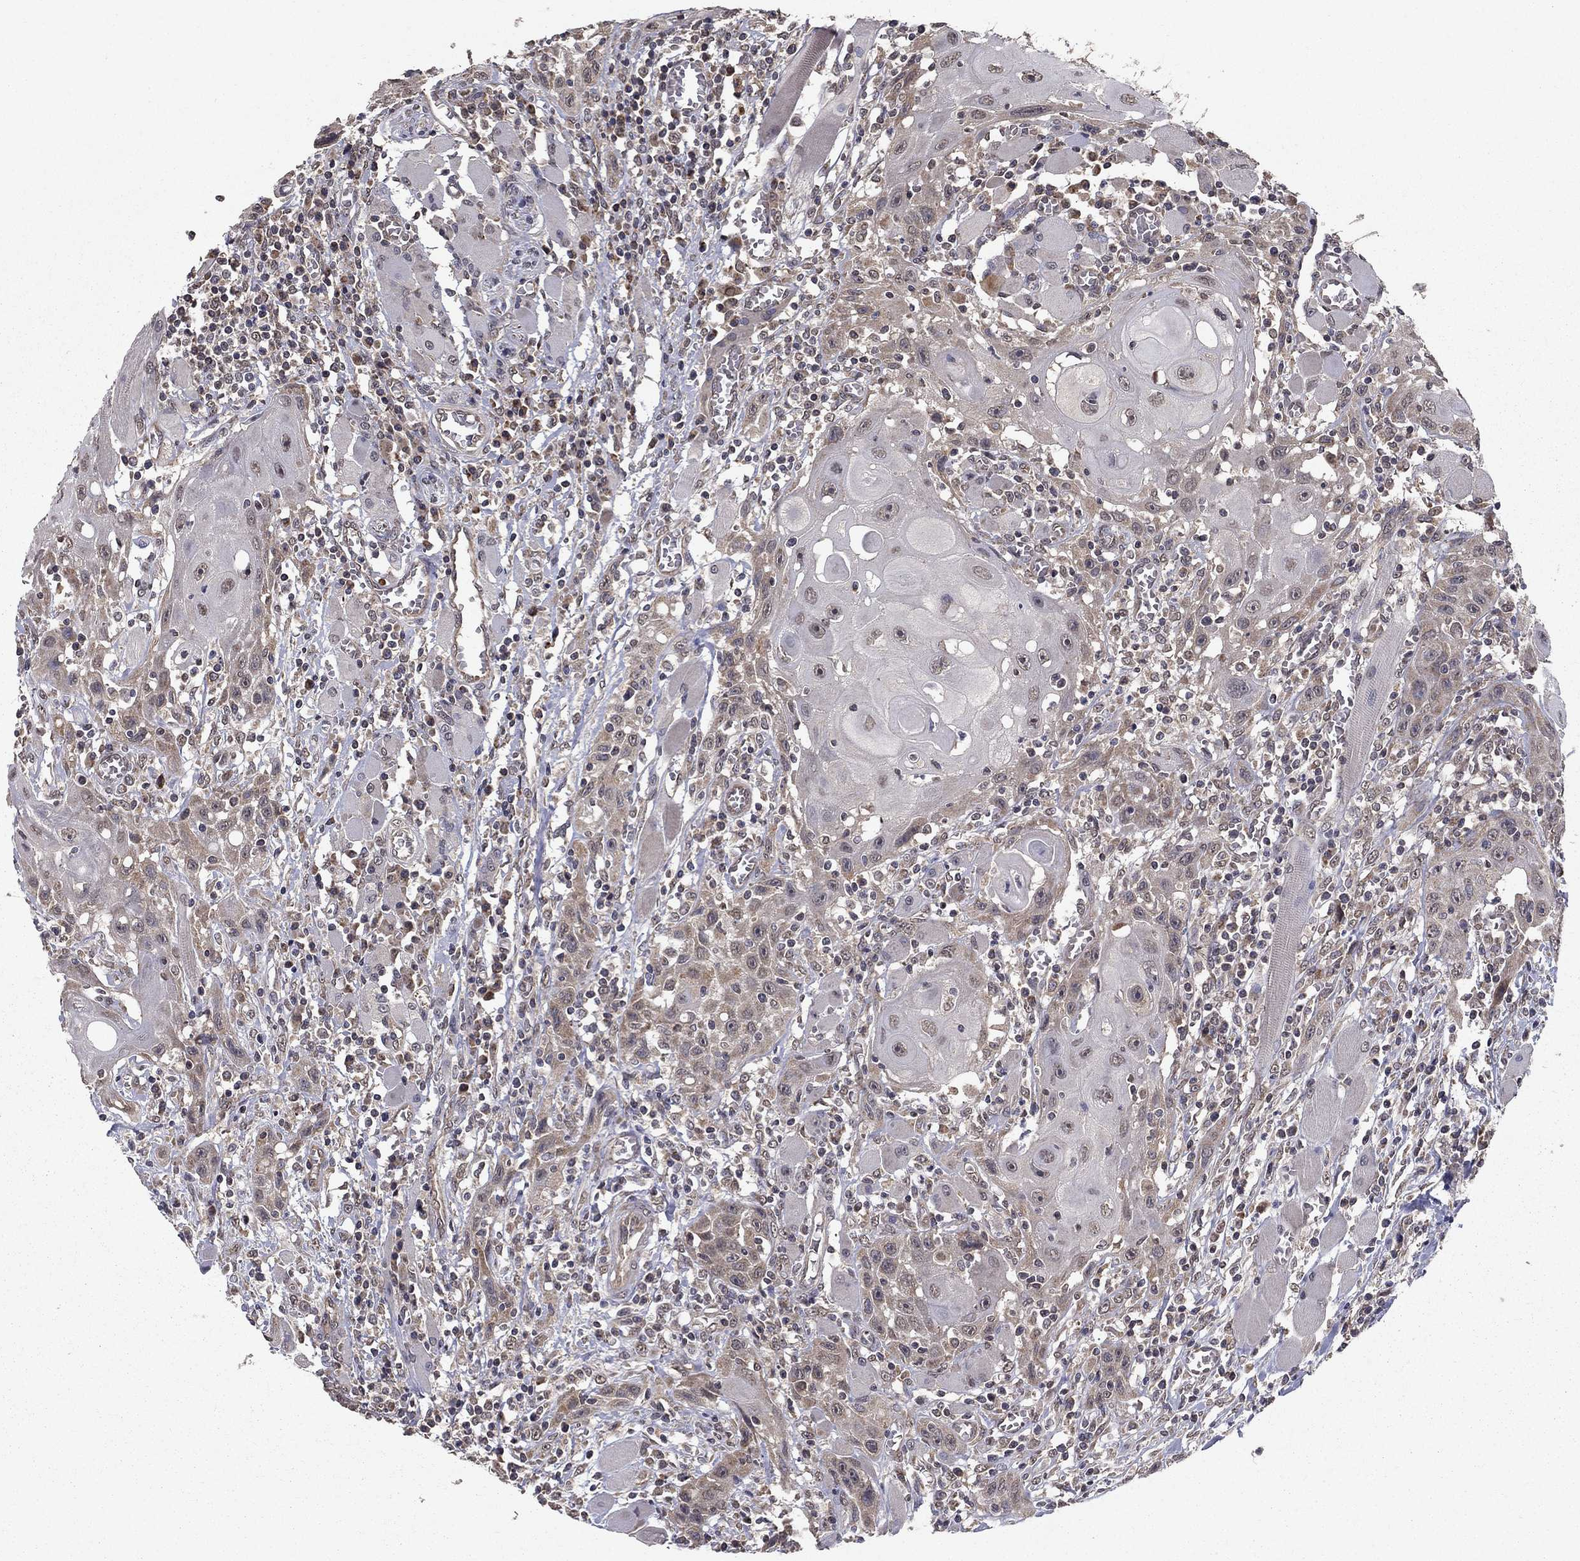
{"staining": {"intensity": "weak", "quantity": "<25%", "location": "cytoplasmic/membranous"}, "tissue": "head and neck cancer", "cell_type": "Tumor cells", "image_type": "cancer", "snomed": [{"axis": "morphology", "description": "Normal tissue, NOS"}, {"axis": "morphology", "description": "Squamous cell carcinoma, NOS"}, {"axis": "topography", "description": "Oral tissue"}, {"axis": "topography", "description": "Head-Neck"}], "caption": "Immunohistochemical staining of head and neck squamous cell carcinoma demonstrates no significant expression in tumor cells. (Brightfield microscopy of DAB (3,3'-diaminobenzidine) IHC at high magnification).", "gene": "SLC2A13", "patient": {"sex": "male", "age": 71}}